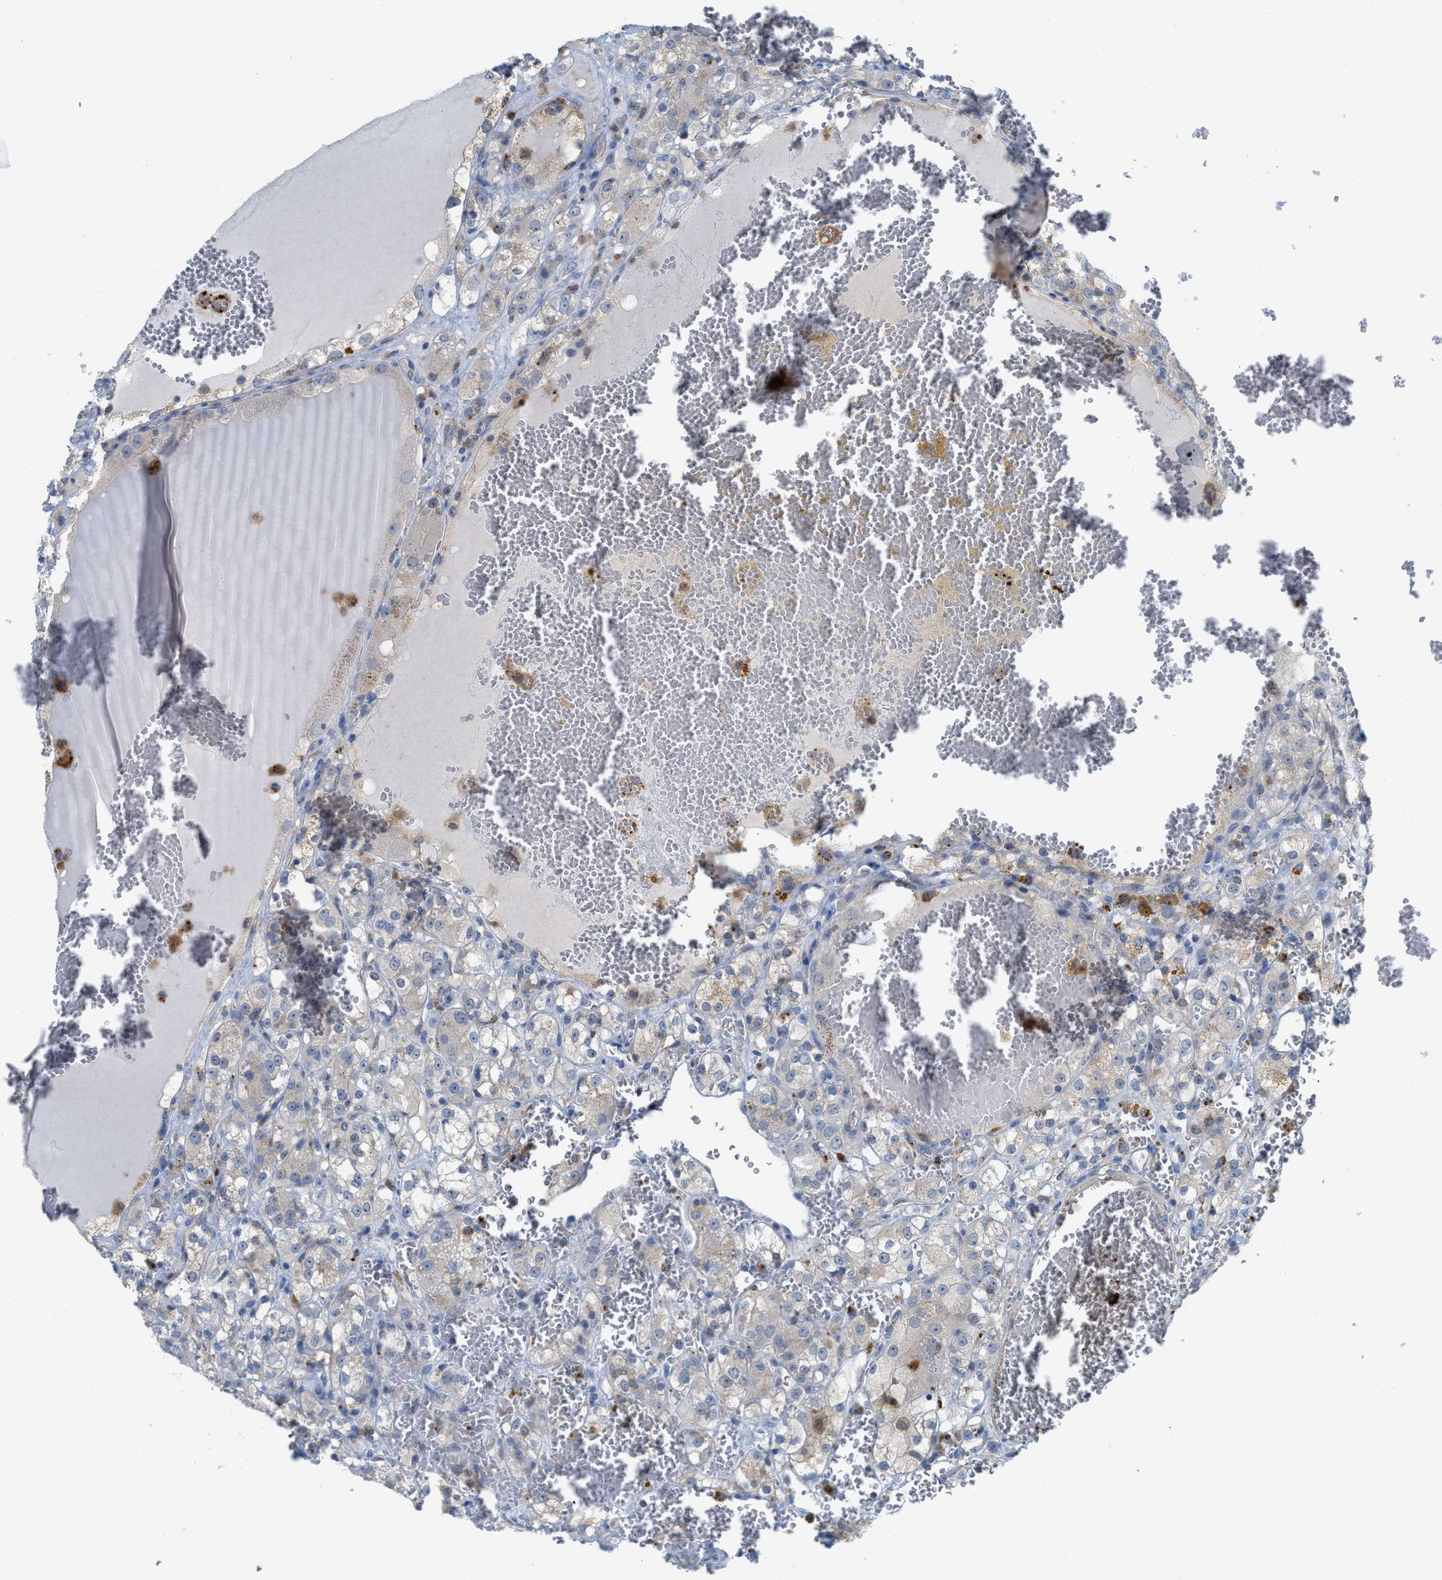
{"staining": {"intensity": "weak", "quantity": "25%-75%", "location": "cytoplasmic/membranous"}, "tissue": "renal cancer", "cell_type": "Tumor cells", "image_type": "cancer", "snomed": [{"axis": "morphology", "description": "Normal tissue, NOS"}, {"axis": "morphology", "description": "Adenocarcinoma, NOS"}, {"axis": "topography", "description": "Kidney"}], "caption": "Protein analysis of renal cancer tissue shows weak cytoplasmic/membranous expression in about 25%-75% of tumor cells. Nuclei are stained in blue.", "gene": "CSTB", "patient": {"sex": "male", "age": 61}}